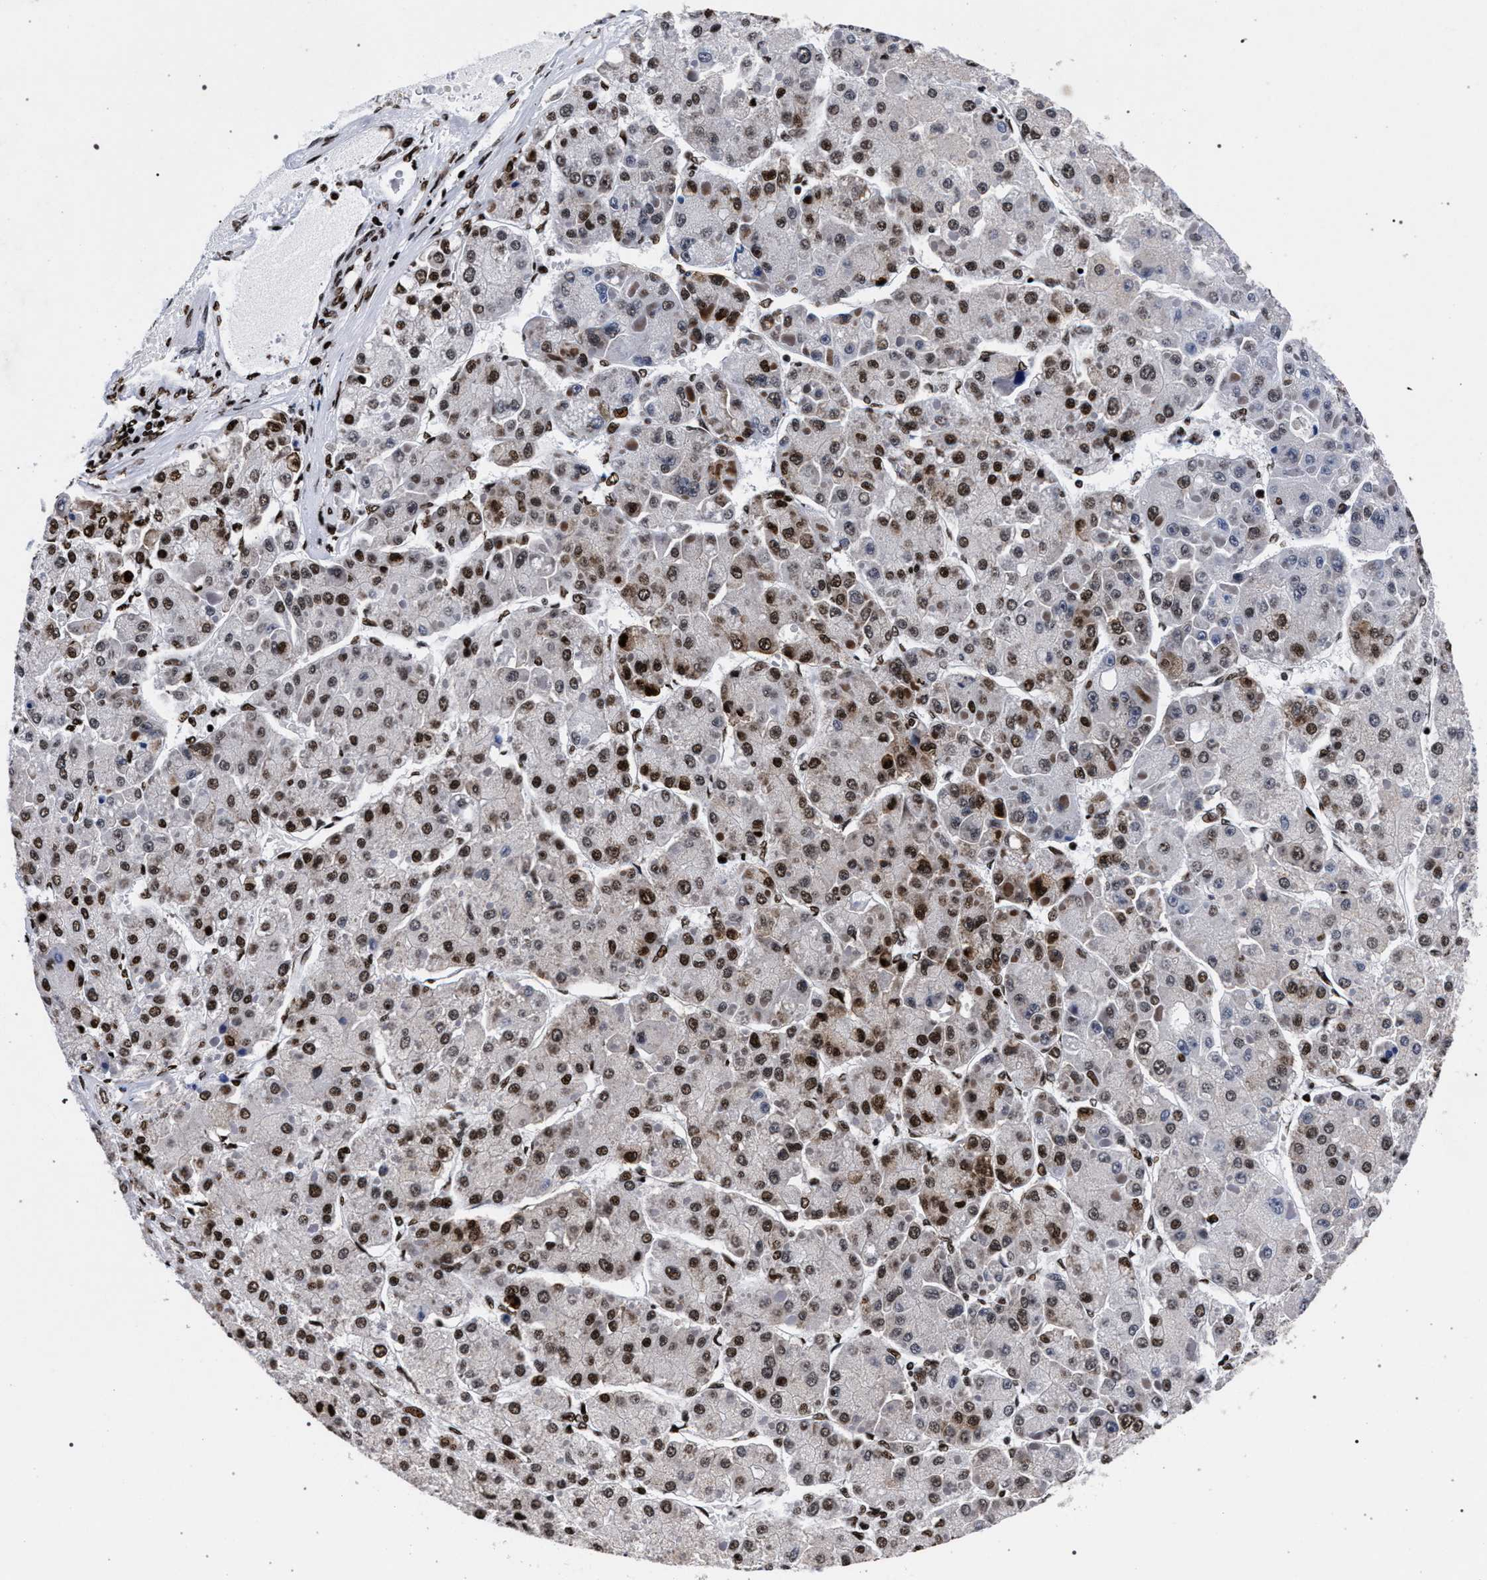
{"staining": {"intensity": "moderate", "quantity": ">75%", "location": "nuclear"}, "tissue": "liver cancer", "cell_type": "Tumor cells", "image_type": "cancer", "snomed": [{"axis": "morphology", "description": "Carcinoma, Hepatocellular, NOS"}, {"axis": "topography", "description": "Liver"}], "caption": "A high-resolution histopathology image shows immunohistochemistry (IHC) staining of liver cancer (hepatocellular carcinoma), which demonstrates moderate nuclear staining in approximately >75% of tumor cells.", "gene": "HNRNPA1", "patient": {"sex": "female", "age": 73}}